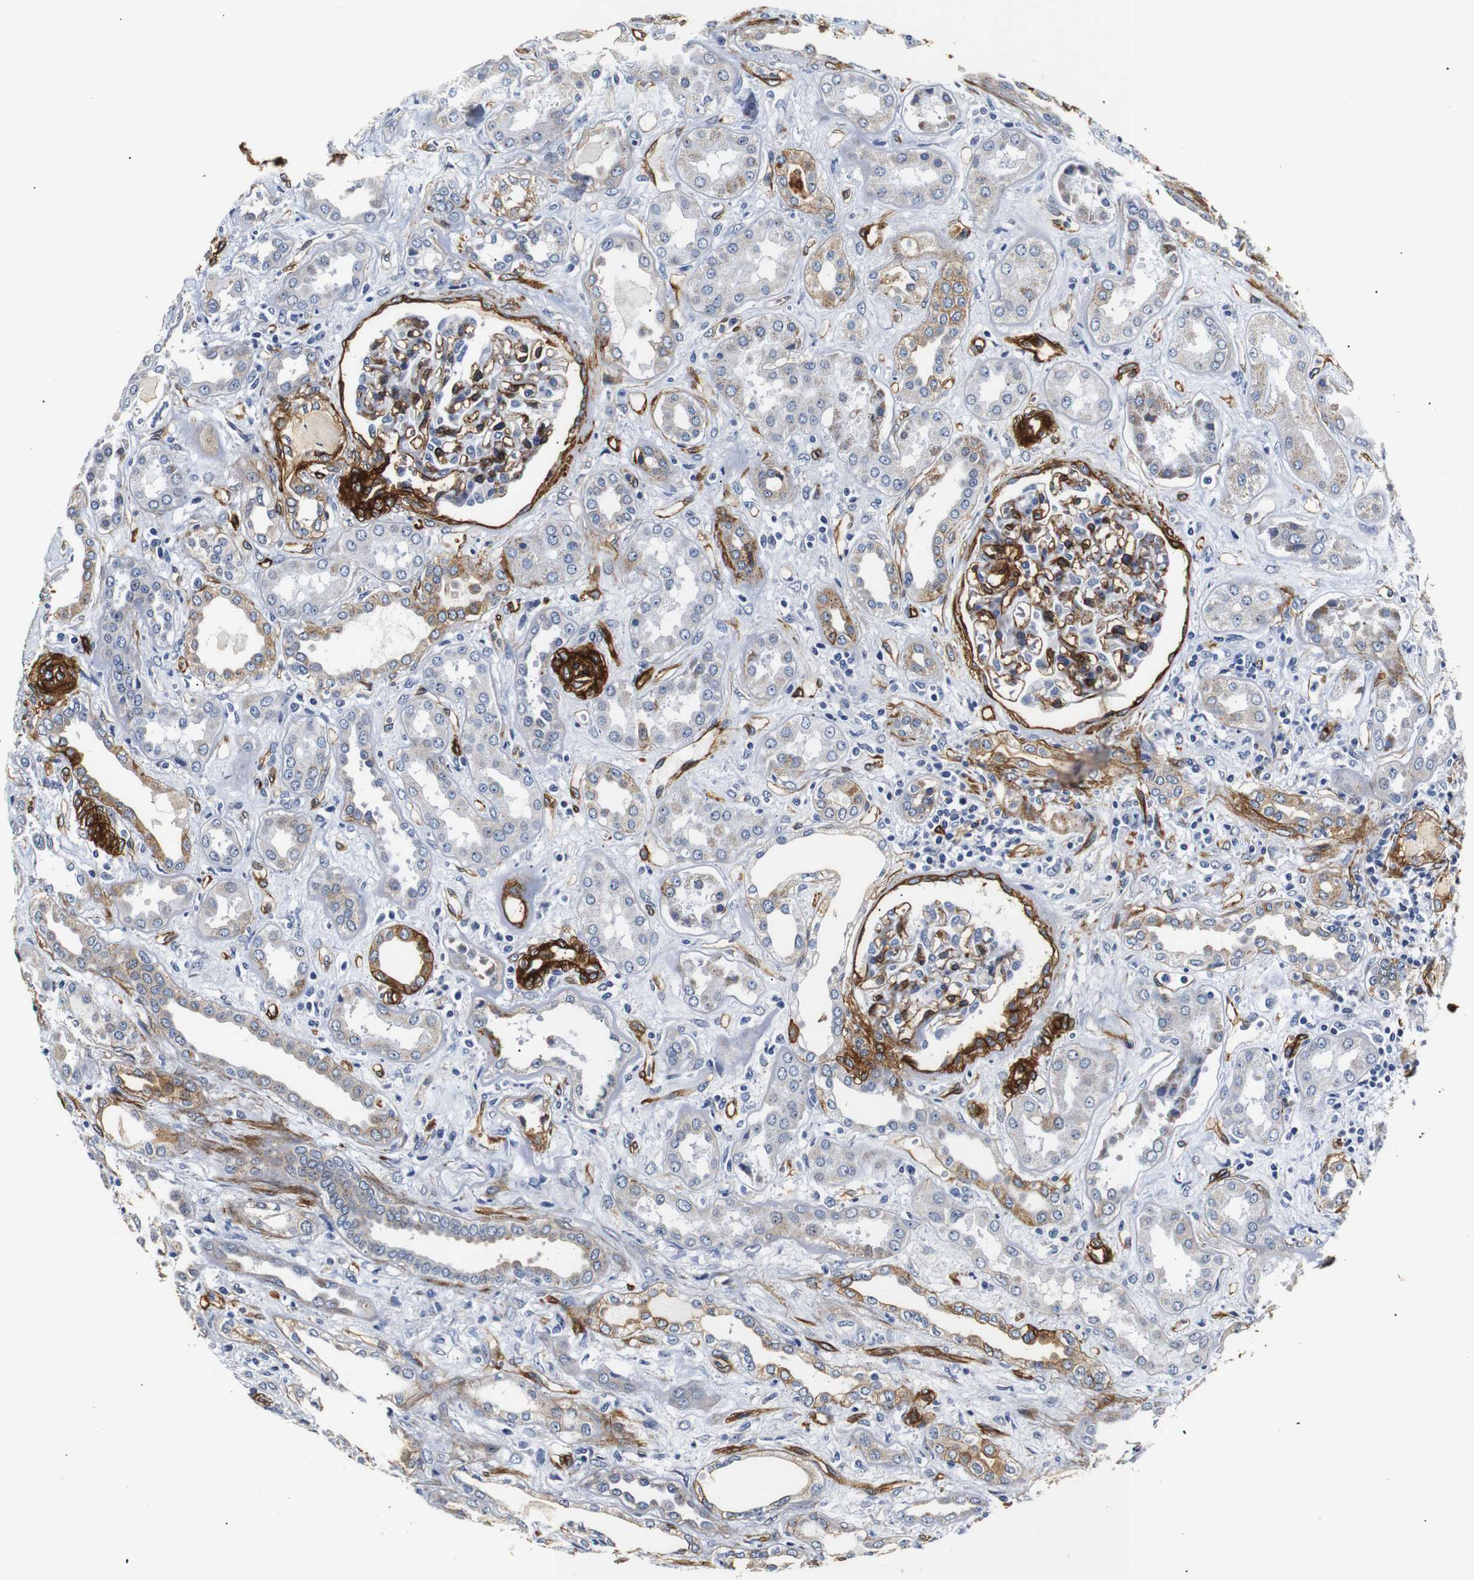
{"staining": {"intensity": "moderate", "quantity": "25%-75%", "location": "cytoplasmic/membranous"}, "tissue": "kidney", "cell_type": "Cells in glomeruli", "image_type": "normal", "snomed": [{"axis": "morphology", "description": "Normal tissue, NOS"}, {"axis": "topography", "description": "Kidney"}], "caption": "This micrograph shows IHC staining of benign kidney, with medium moderate cytoplasmic/membranous staining in about 25%-75% of cells in glomeruli.", "gene": "CAV2", "patient": {"sex": "male", "age": 59}}